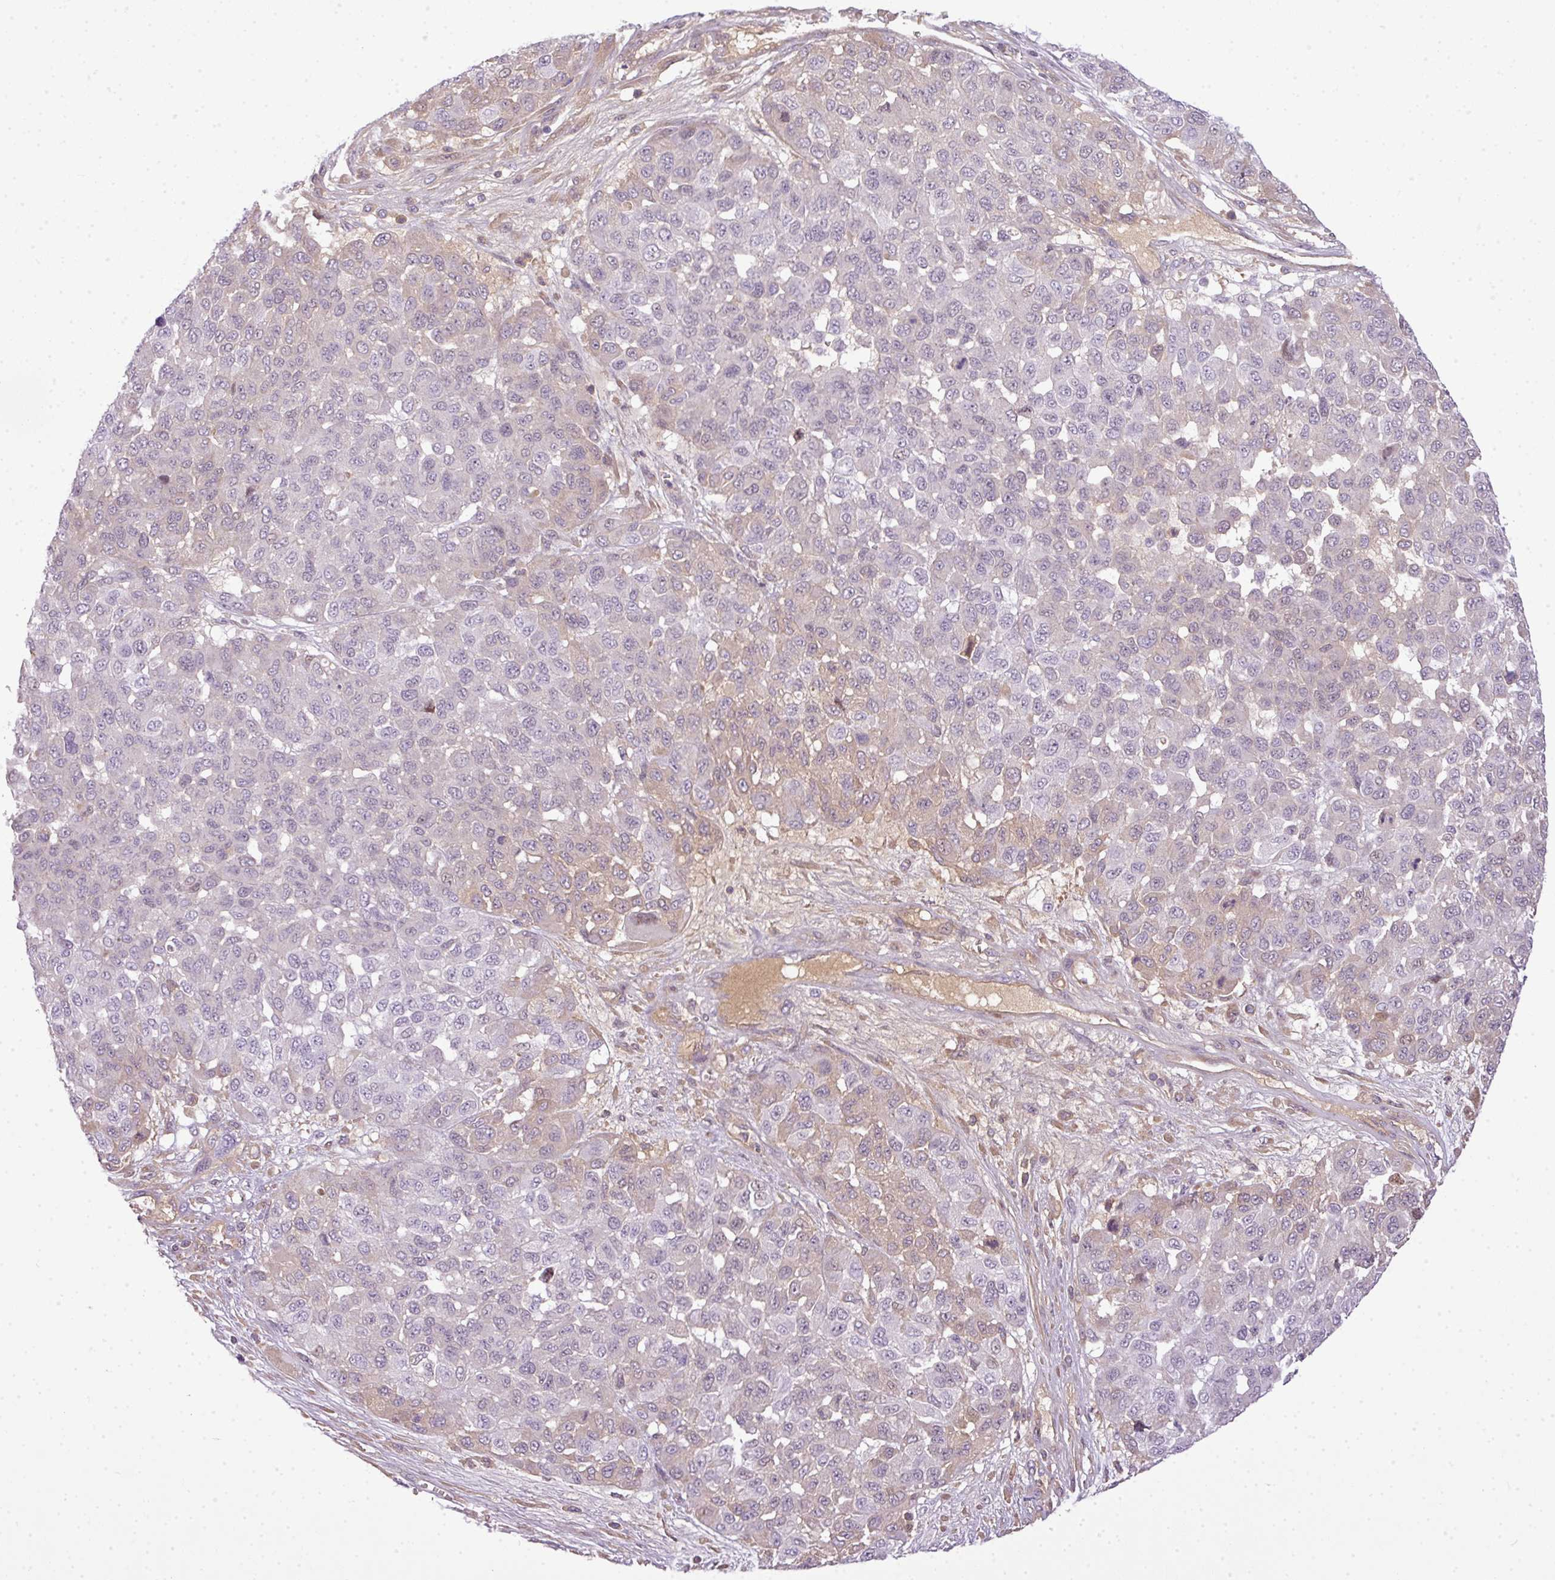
{"staining": {"intensity": "weak", "quantity": "<25%", "location": "cytoplasmic/membranous"}, "tissue": "melanoma", "cell_type": "Tumor cells", "image_type": "cancer", "snomed": [{"axis": "morphology", "description": "Malignant melanoma, NOS"}, {"axis": "topography", "description": "Skin"}], "caption": "High power microscopy image of an immunohistochemistry image of melanoma, revealing no significant expression in tumor cells.", "gene": "C4B", "patient": {"sex": "male", "age": 62}}